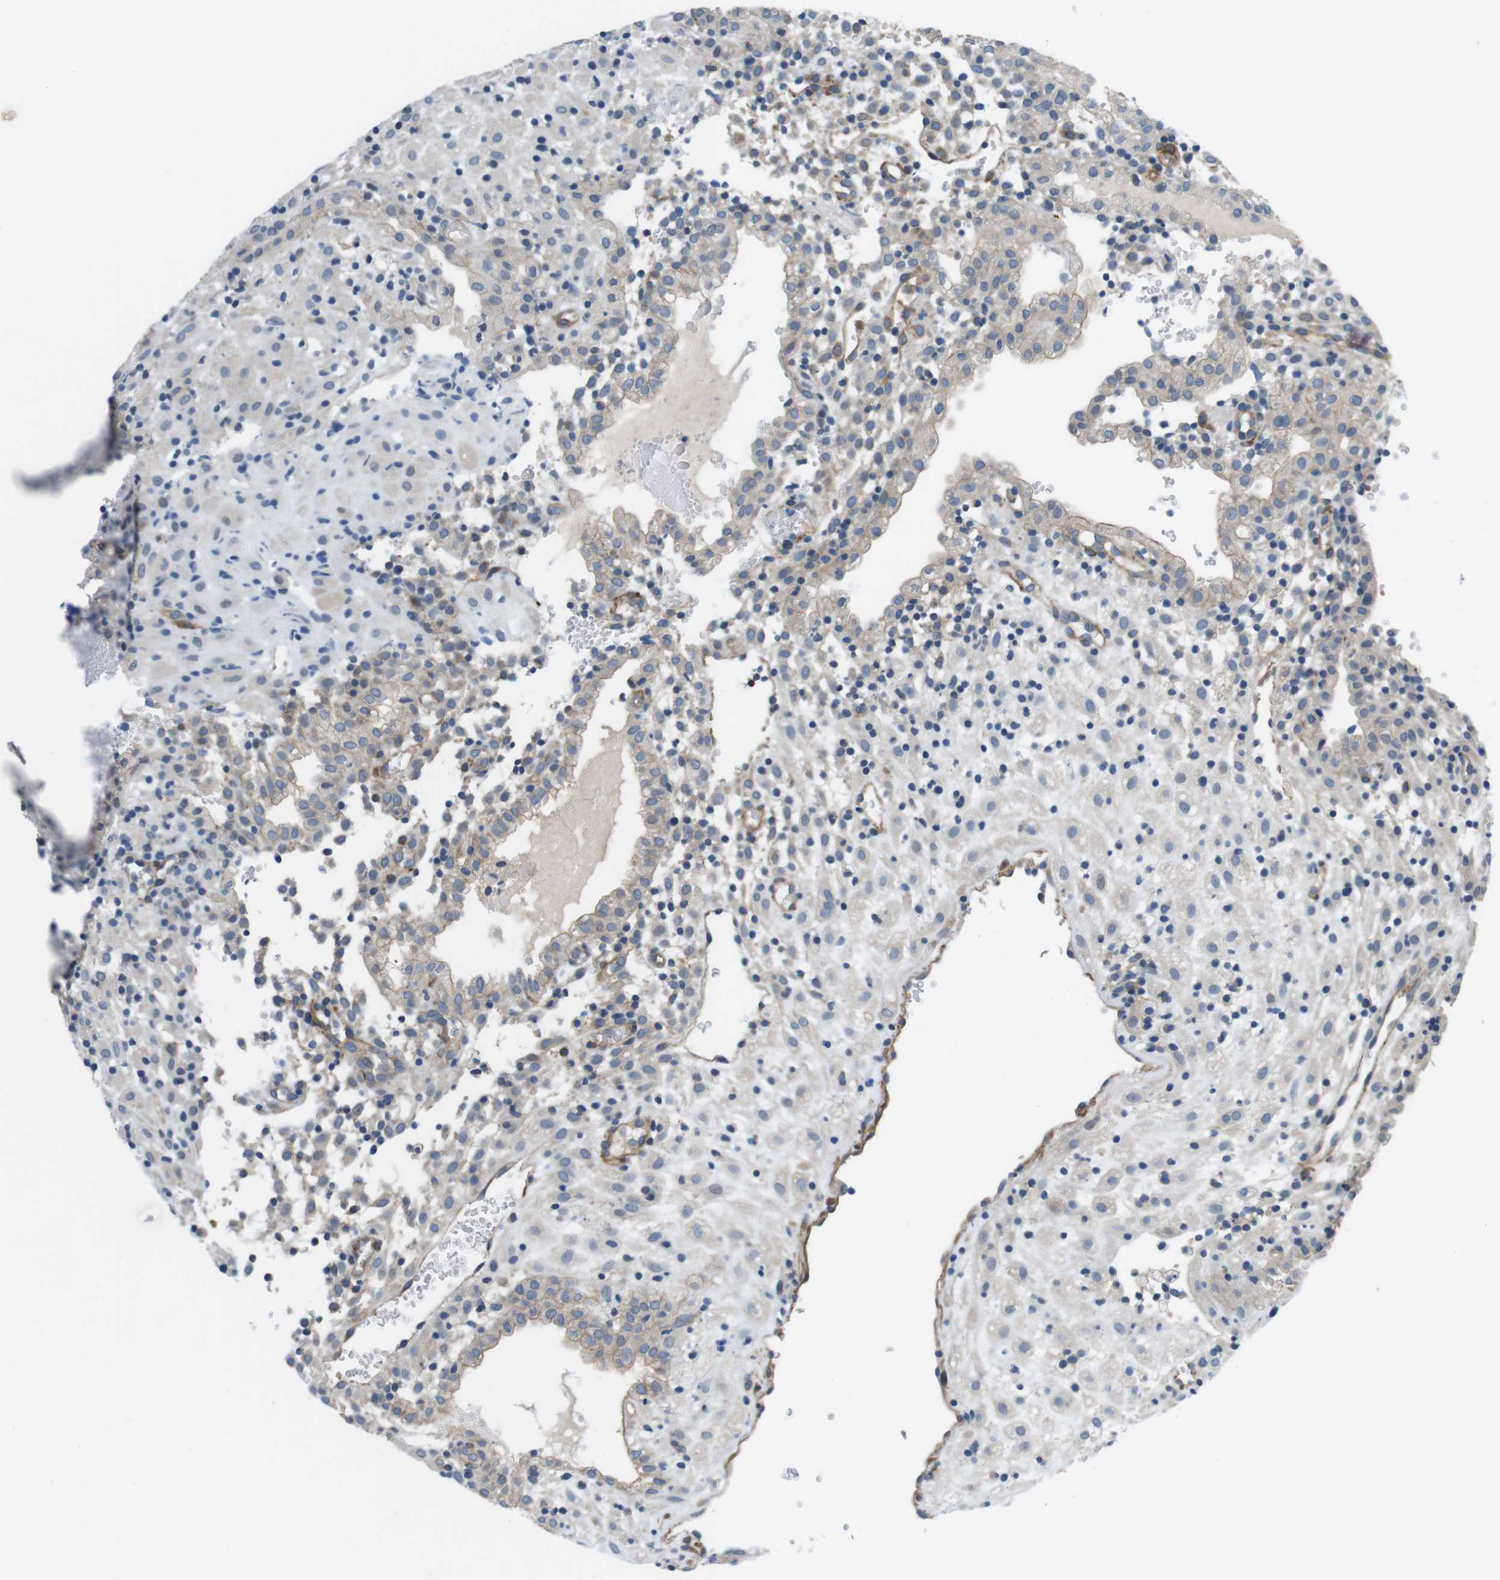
{"staining": {"intensity": "weak", "quantity": "<25%", "location": "cytoplasmic/membranous"}, "tissue": "placenta", "cell_type": "Decidual cells", "image_type": "normal", "snomed": [{"axis": "morphology", "description": "Normal tissue, NOS"}, {"axis": "topography", "description": "Placenta"}], "caption": "IHC histopathology image of normal placenta: human placenta stained with DAB demonstrates no significant protein positivity in decidual cells.", "gene": "DCLK1", "patient": {"sex": "female", "age": 18}}